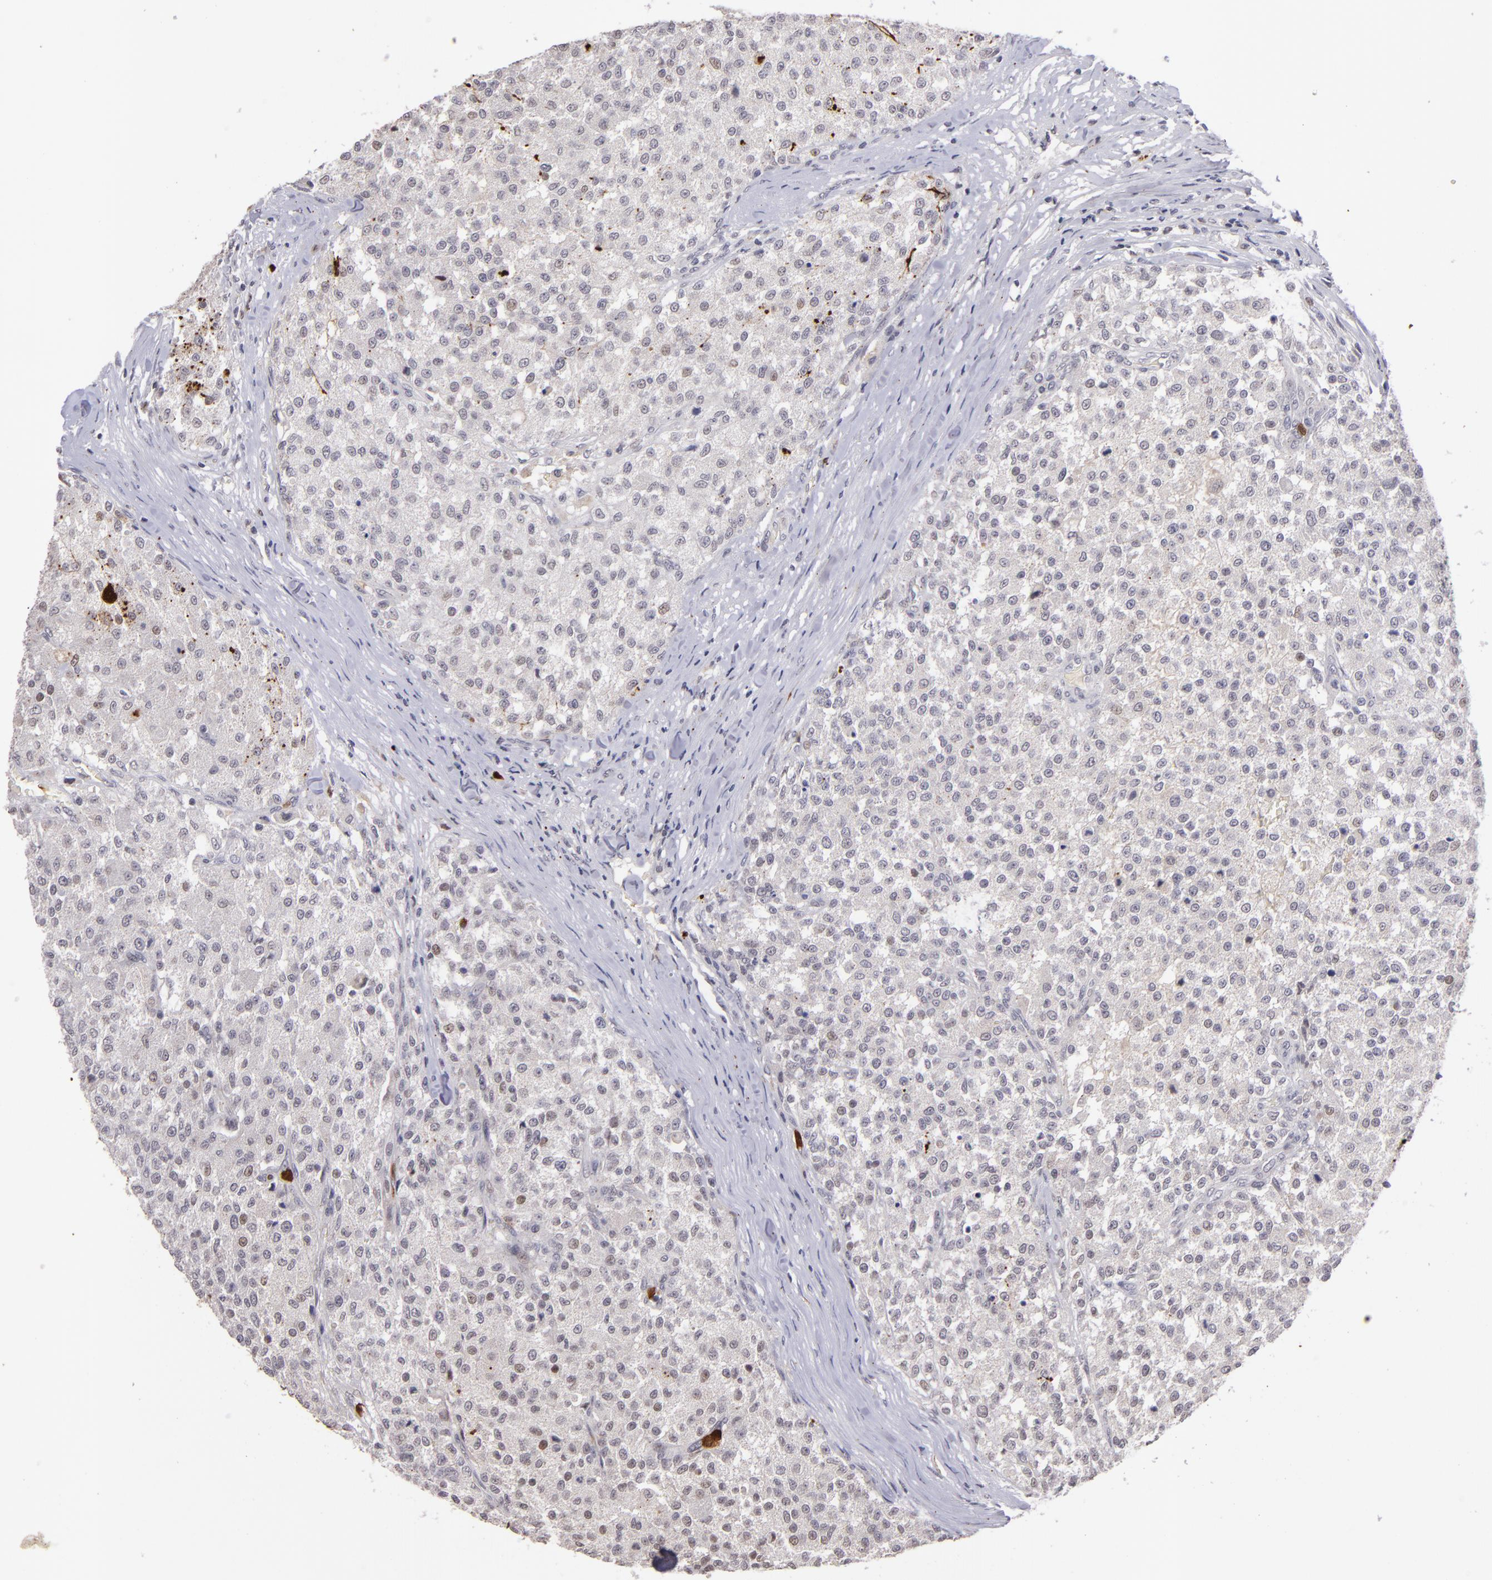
{"staining": {"intensity": "negative", "quantity": "none", "location": "none"}, "tissue": "testis cancer", "cell_type": "Tumor cells", "image_type": "cancer", "snomed": [{"axis": "morphology", "description": "Seminoma, NOS"}, {"axis": "topography", "description": "Testis"}], "caption": "This is an immunohistochemistry histopathology image of human testis seminoma. There is no staining in tumor cells.", "gene": "RXRG", "patient": {"sex": "male", "age": 59}}